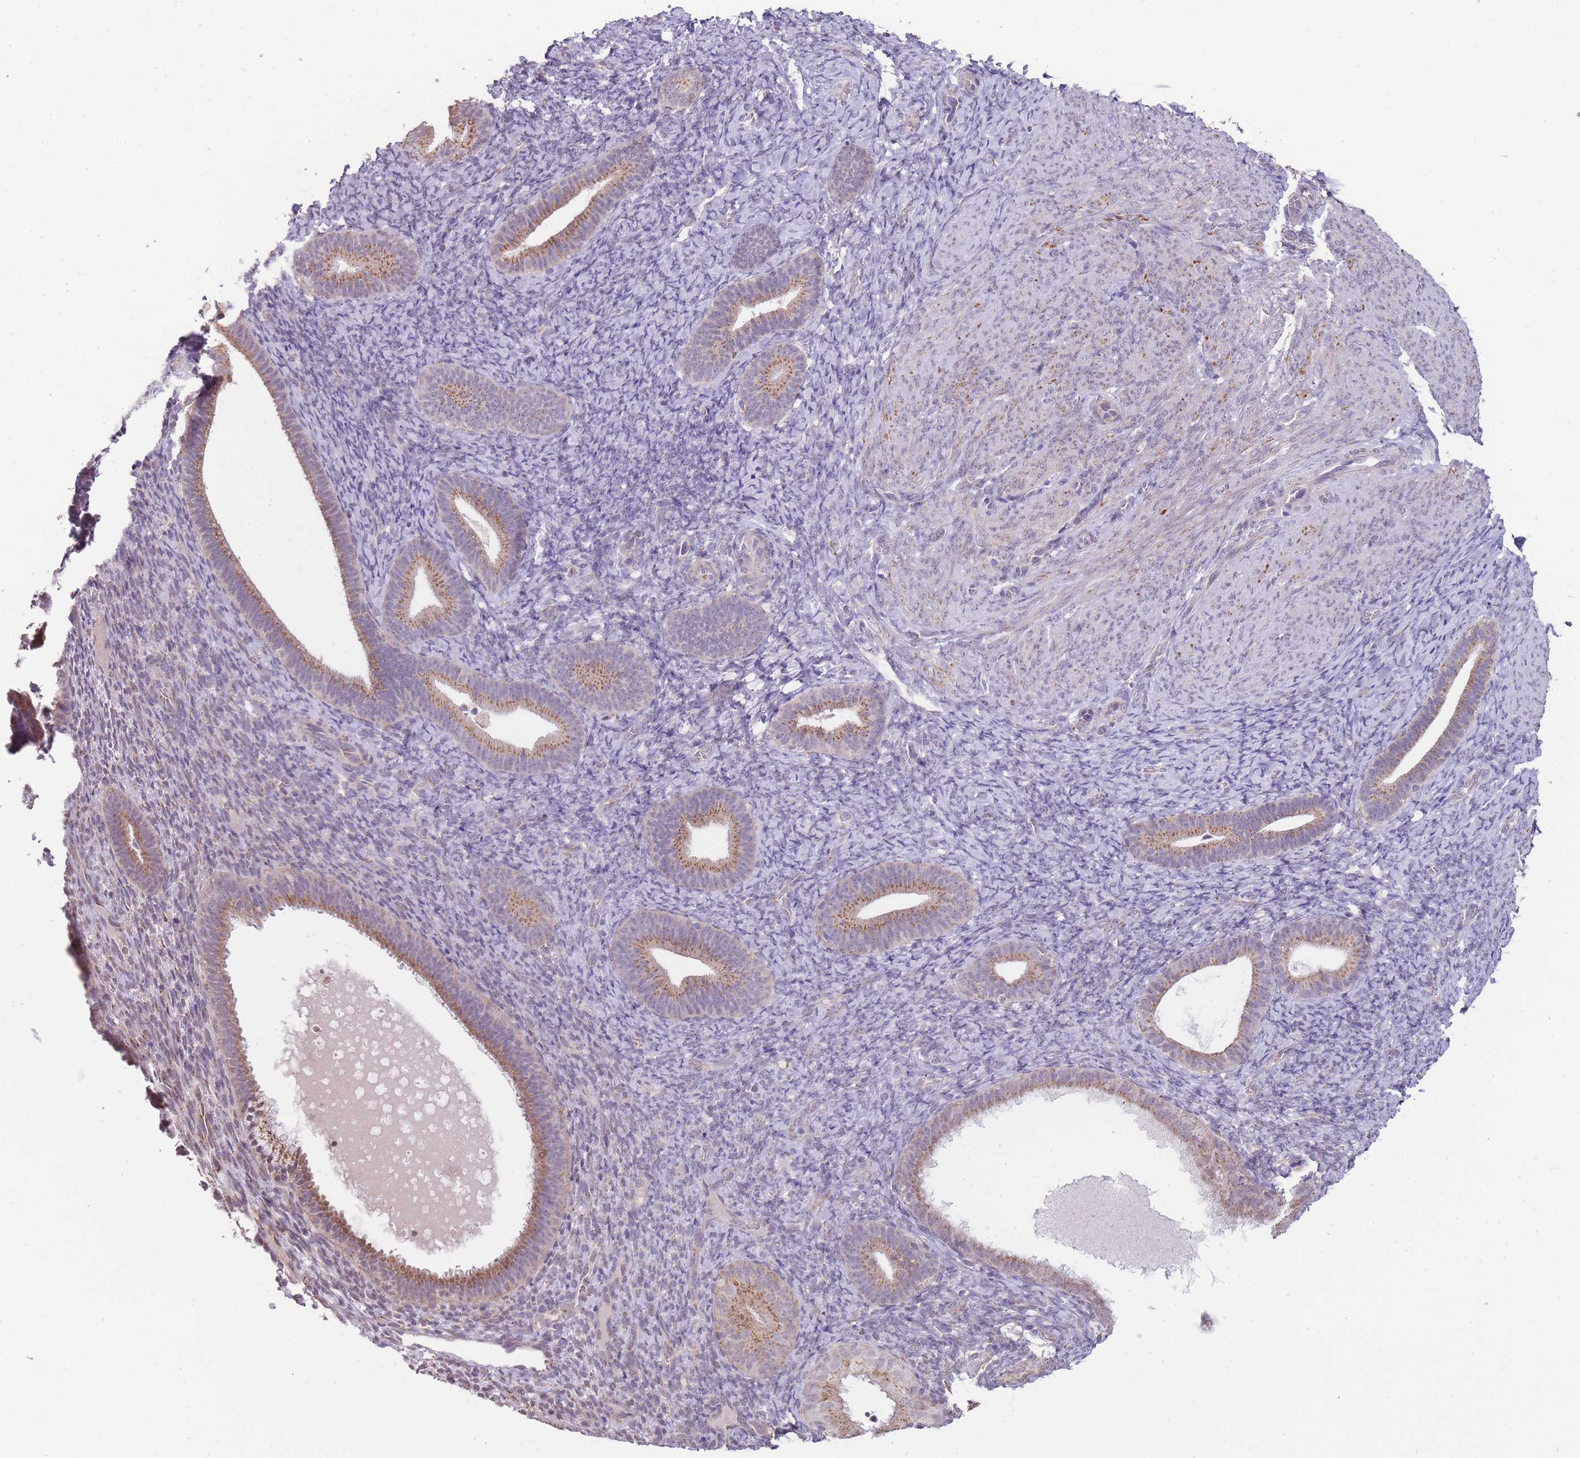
{"staining": {"intensity": "negative", "quantity": "none", "location": "none"}, "tissue": "endometrium", "cell_type": "Cells in endometrial stroma", "image_type": "normal", "snomed": [{"axis": "morphology", "description": "Normal tissue, NOS"}, {"axis": "topography", "description": "Endometrium"}], "caption": "This is an immunohistochemistry histopathology image of benign human endometrium. There is no expression in cells in endometrial stroma.", "gene": "NELL1", "patient": {"sex": "female", "age": 65}}